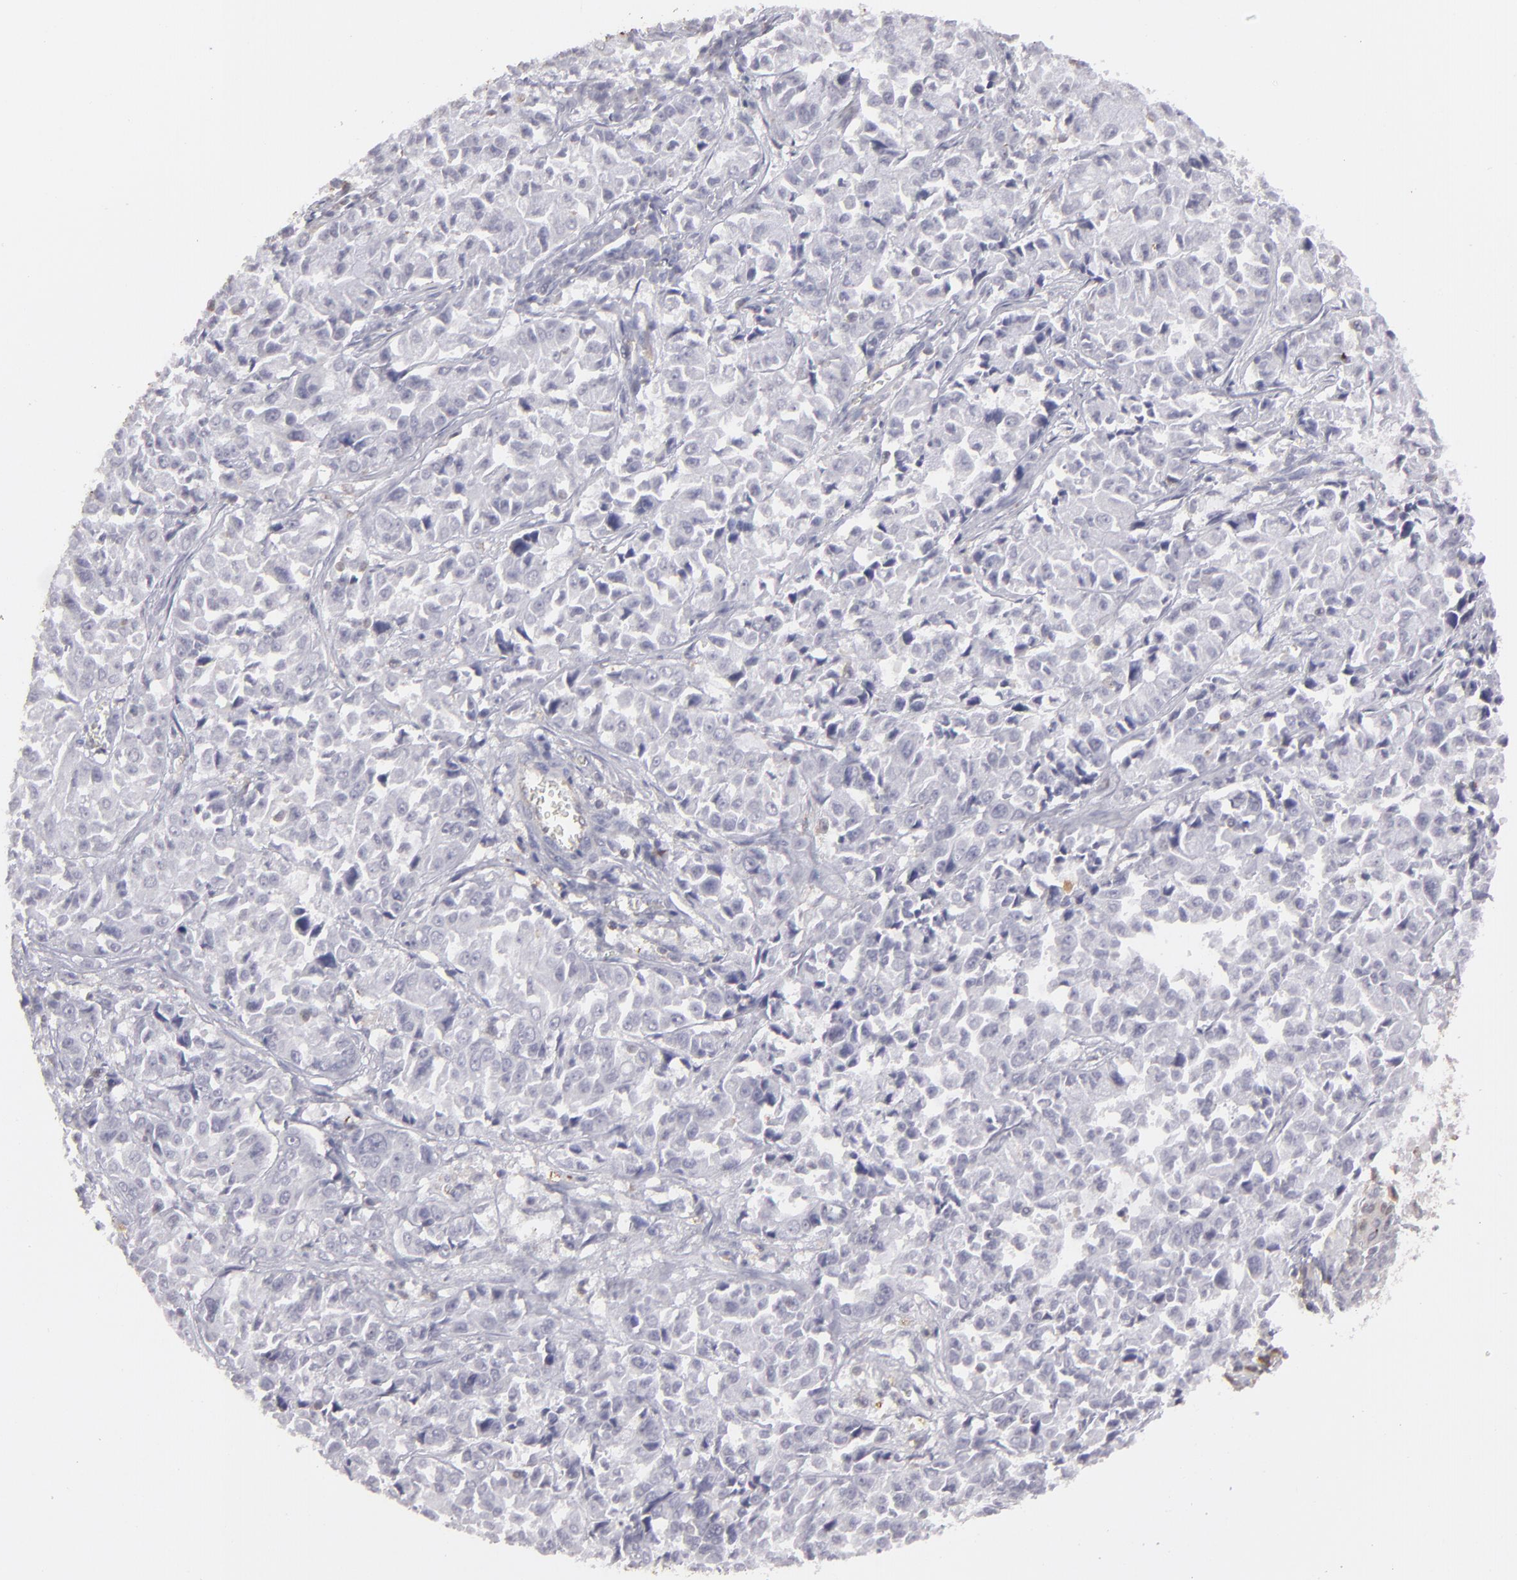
{"staining": {"intensity": "negative", "quantity": "none", "location": "none"}, "tissue": "pancreatic cancer", "cell_type": "Tumor cells", "image_type": "cancer", "snomed": [{"axis": "morphology", "description": "Adenocarcinoma, NOS"}, {"axis": "topography", "description": "Pancreas"}], "caption": "Adenocarcinoma (pancreatic) stained for a protein using immunohistochemistry (IHC) demonstrates no staining tumor cells.", "gene": "SEMA3G", "patient": {"sex": "female", "age": 52}}